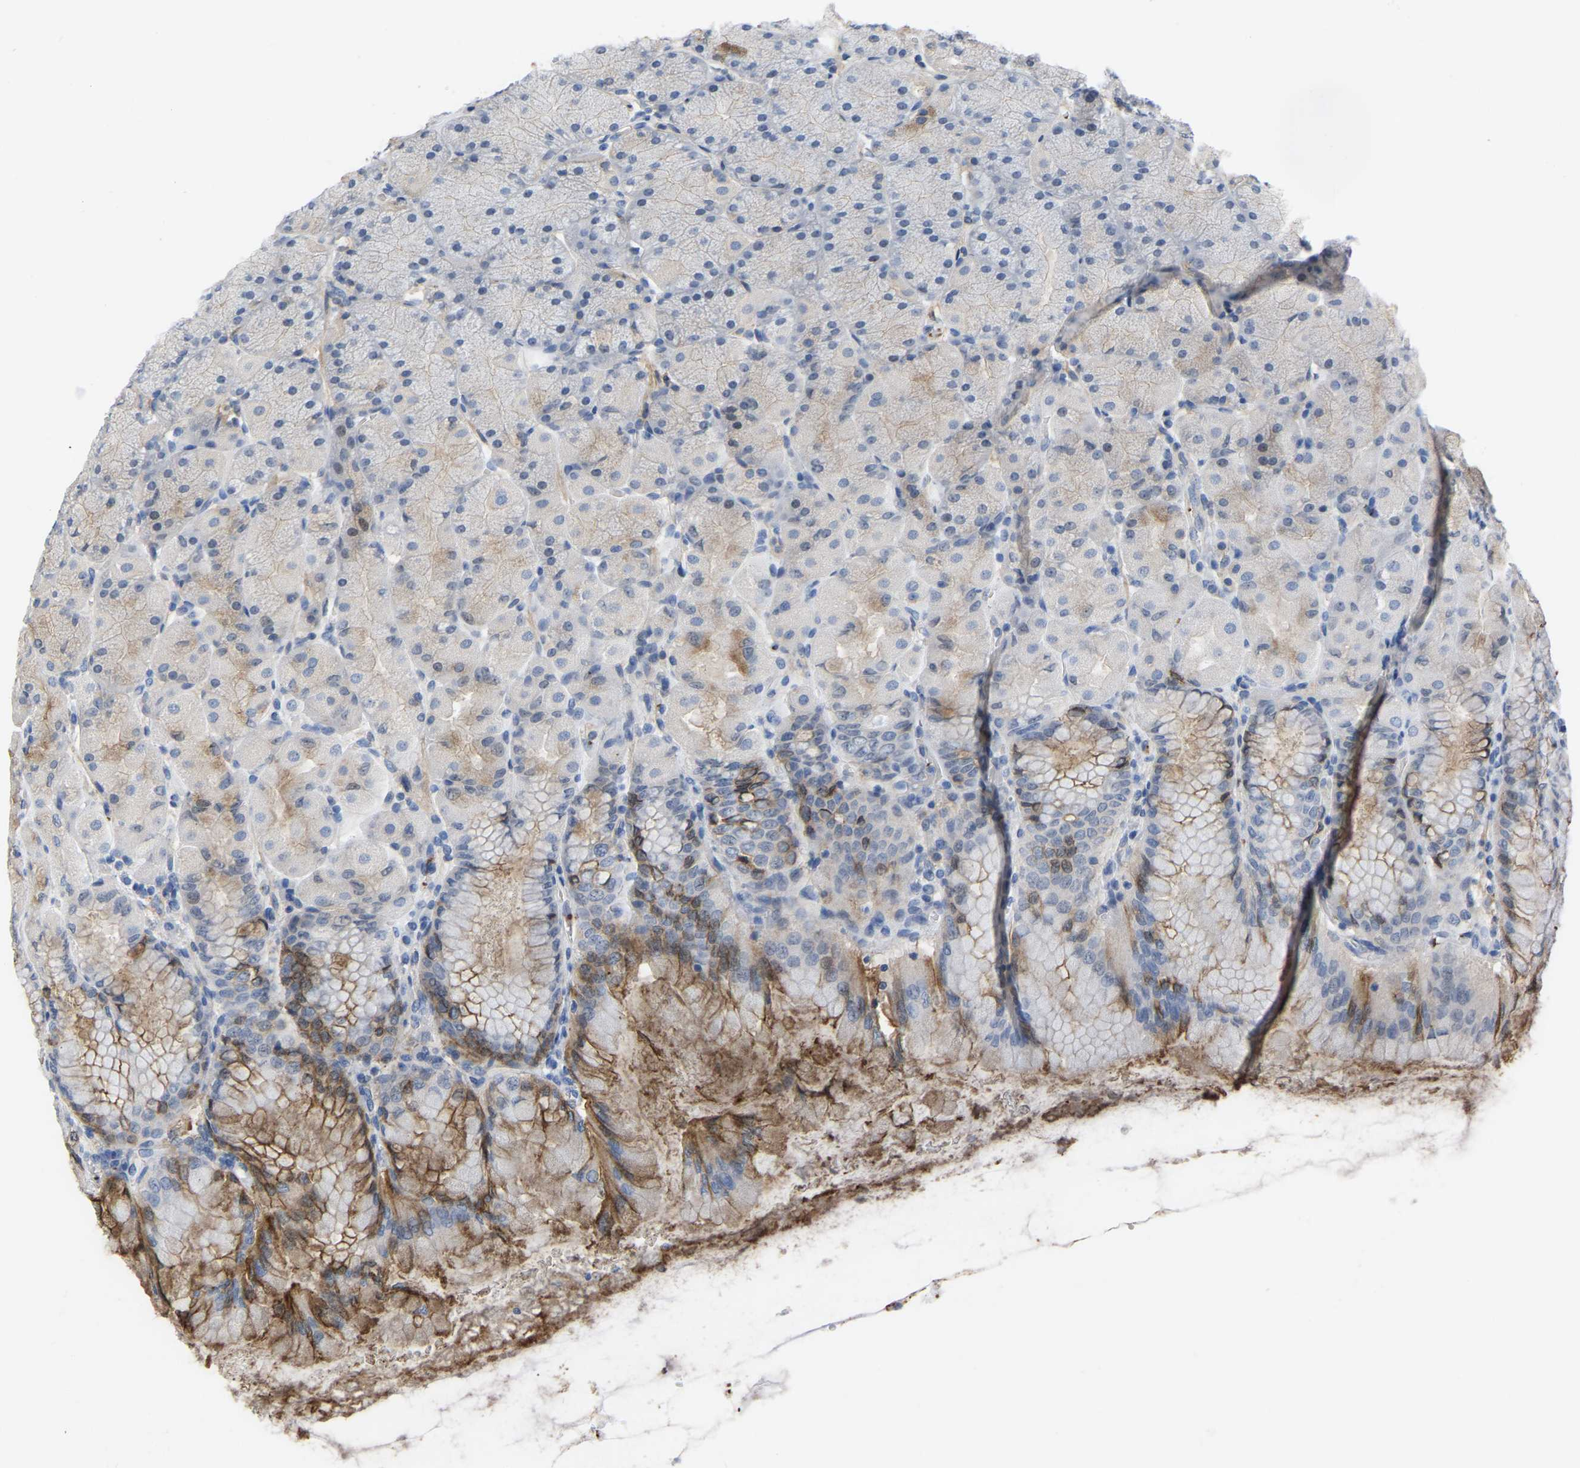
{"staining": {"intensity": "moderate", "quantity": "<25%", "location": "cytoplasmic/membranous"}, "tissue": "stomach", "cell_type": "Glandular cells", "image_type": "normal", "snomed": [{"axis": "morphology", "description": "Normal tissue, NOS"}, {"axis": "topography", "description": "Stomach, upper"}], "caption": "Stomach was stained to show a protein in brown. There is low levels of moderate cytoplasmic/membranous expression in about <25% of glandular cells.", "gene": "ZNF449", "patient": {"sex": "female", "age": 56}}